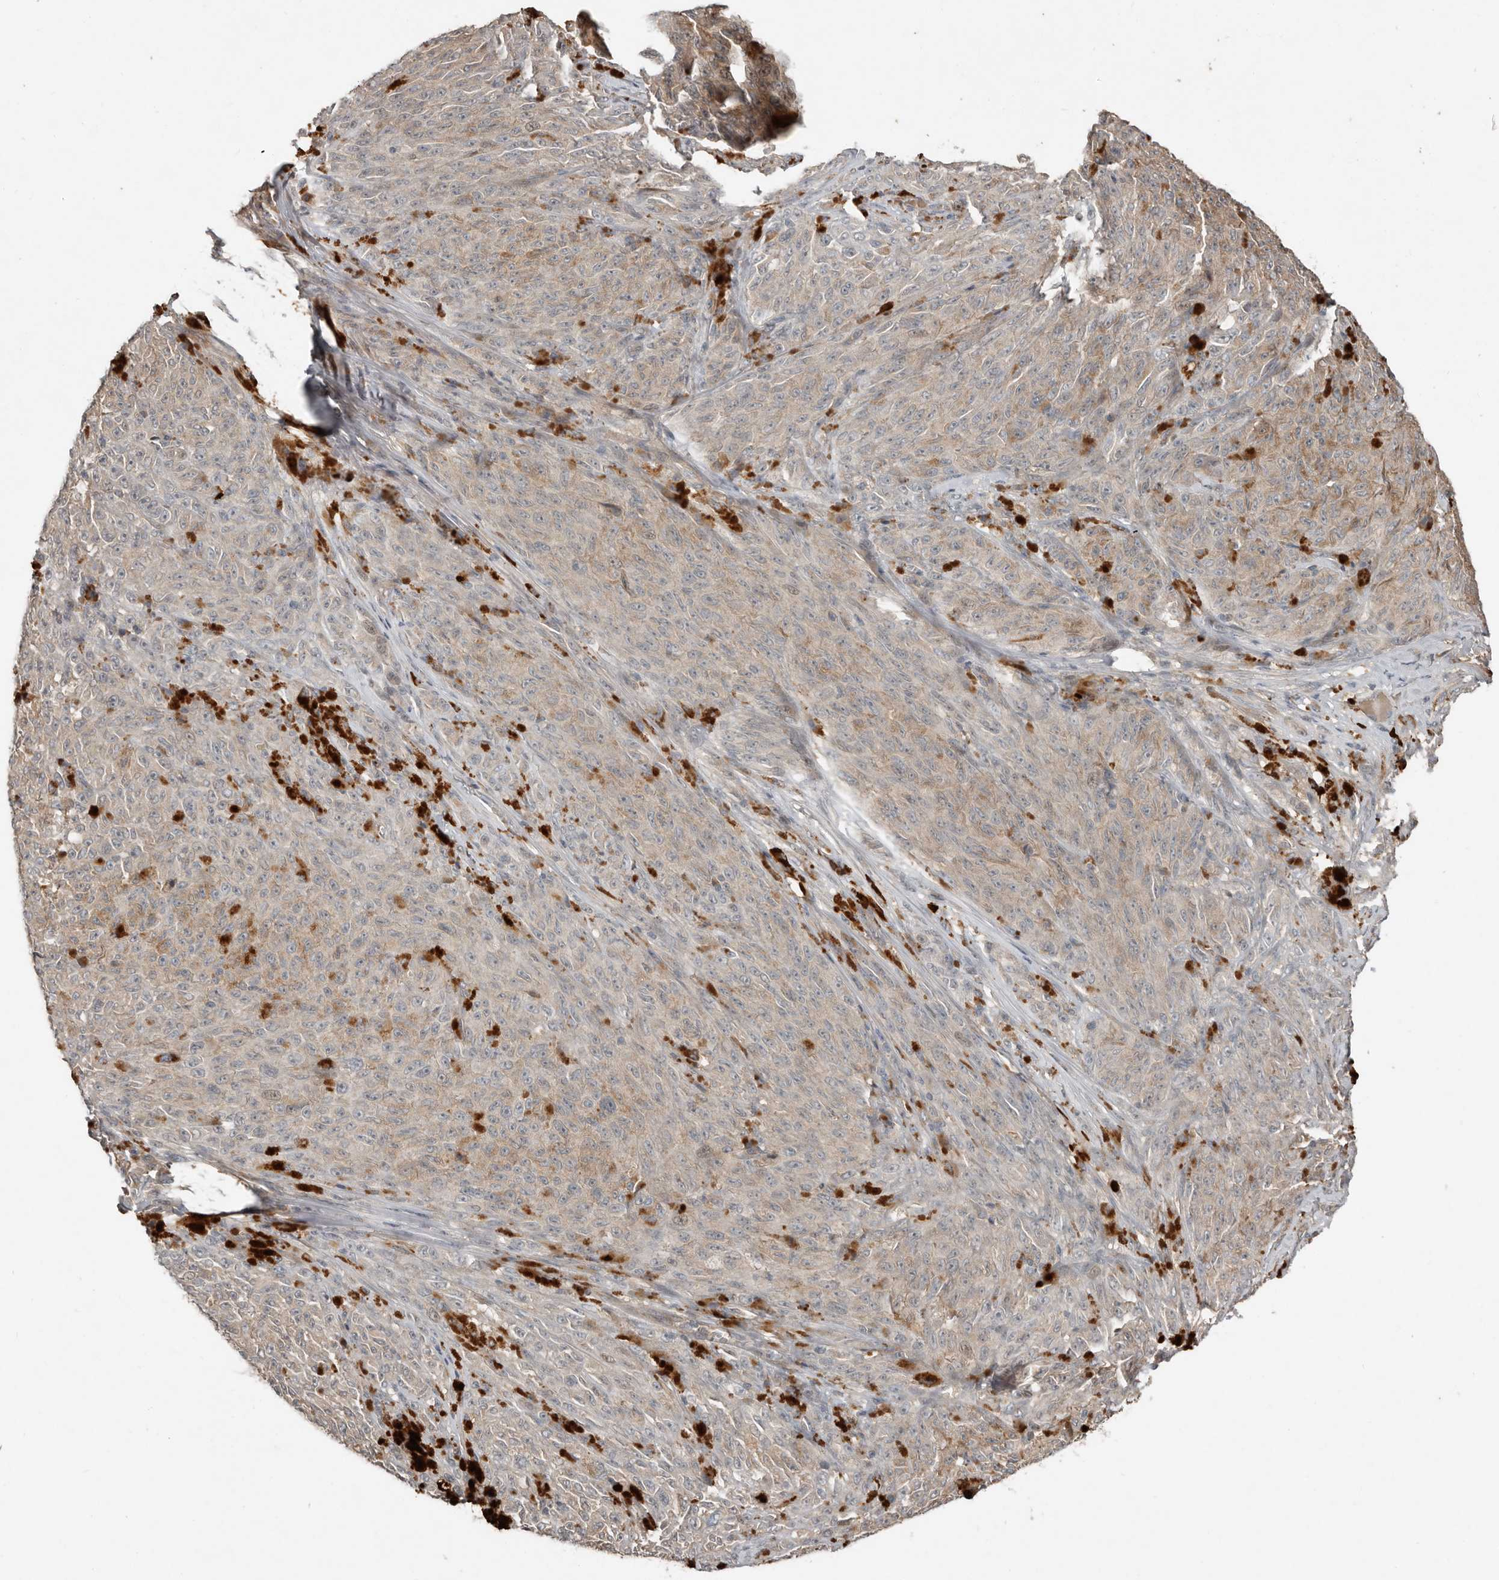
{"staining": {"intensity": "negative", "quantity": "none", "location": "none"}, "tissue": "melanoma", "cell_type": "Tumor cells", "image_type": "cancer", "snomed": [{"axis": "morphology", "description": "Malignant melanoma, NOS"}, {"axis": "topography", "description": "Skin"}], "caption": "Immunohistochemical staining of human malignant melanoma demonstrates no significant positivity in tumor cells.", "gene": "TEAD3", "patient": {"sex": "female", "age": 82}}